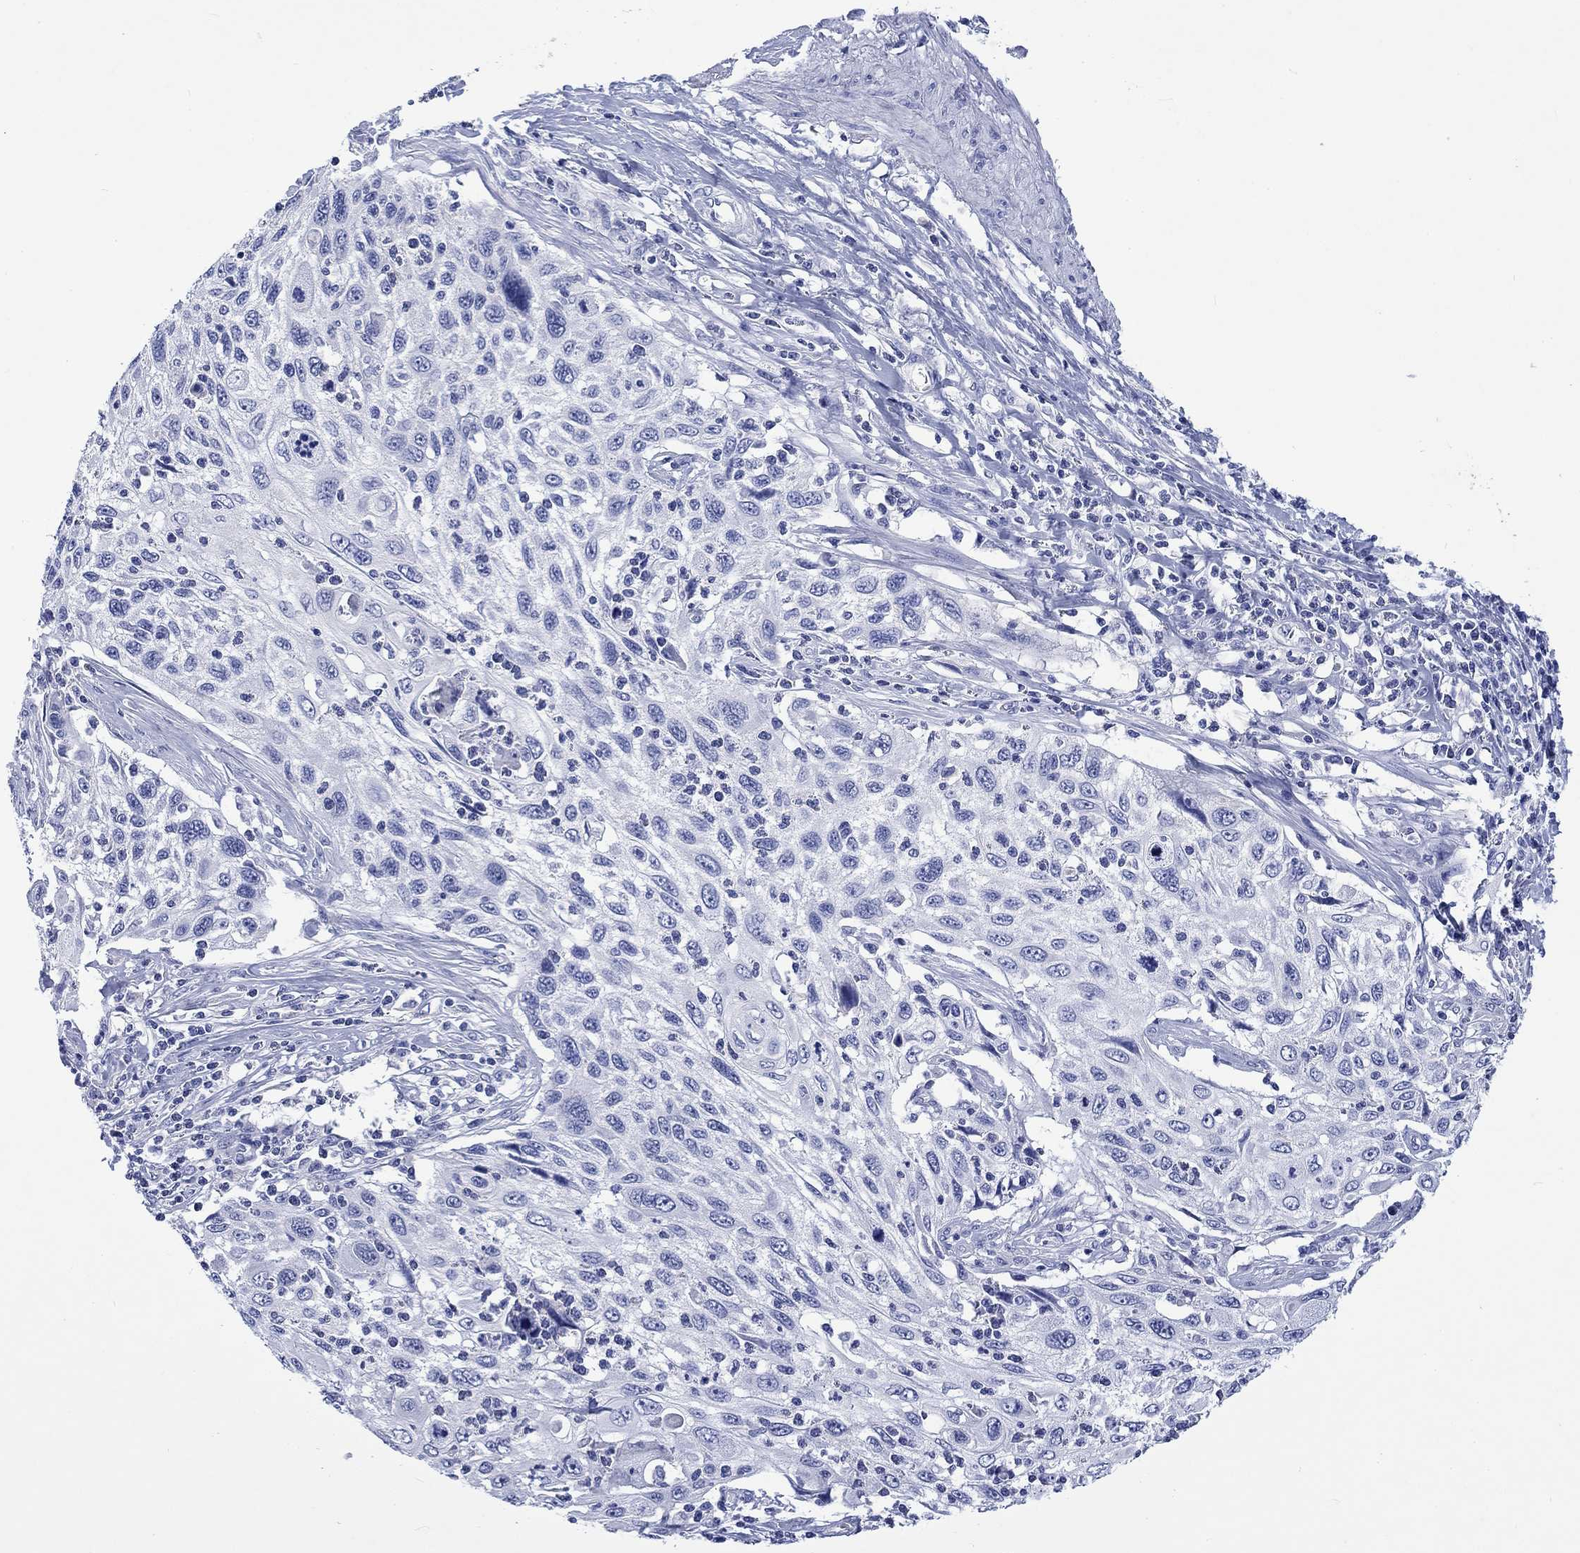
{"staining": {"intensity": "negative", "quantity": "none", "location": "none"}, "tissue": "cervical cancer", "cell_type": "Tumor cells", "image_type": "cancer", "snomed": [{"axis": "morphology", "description": "Squamous cell carcinoma, NOS"}, {"axis": "topography", "description": "Cervix"}], "caption": "Histopathology image shows no protein expression in tumor cells of squamous cell carcinoma (cervical) tissue. (DAB (3,3'-diaminobenzidine) immunohistochemistry with hematoxylin counter stain).", "gene": "CACNG3", "patient": {"sex": "female", "age": 70}}